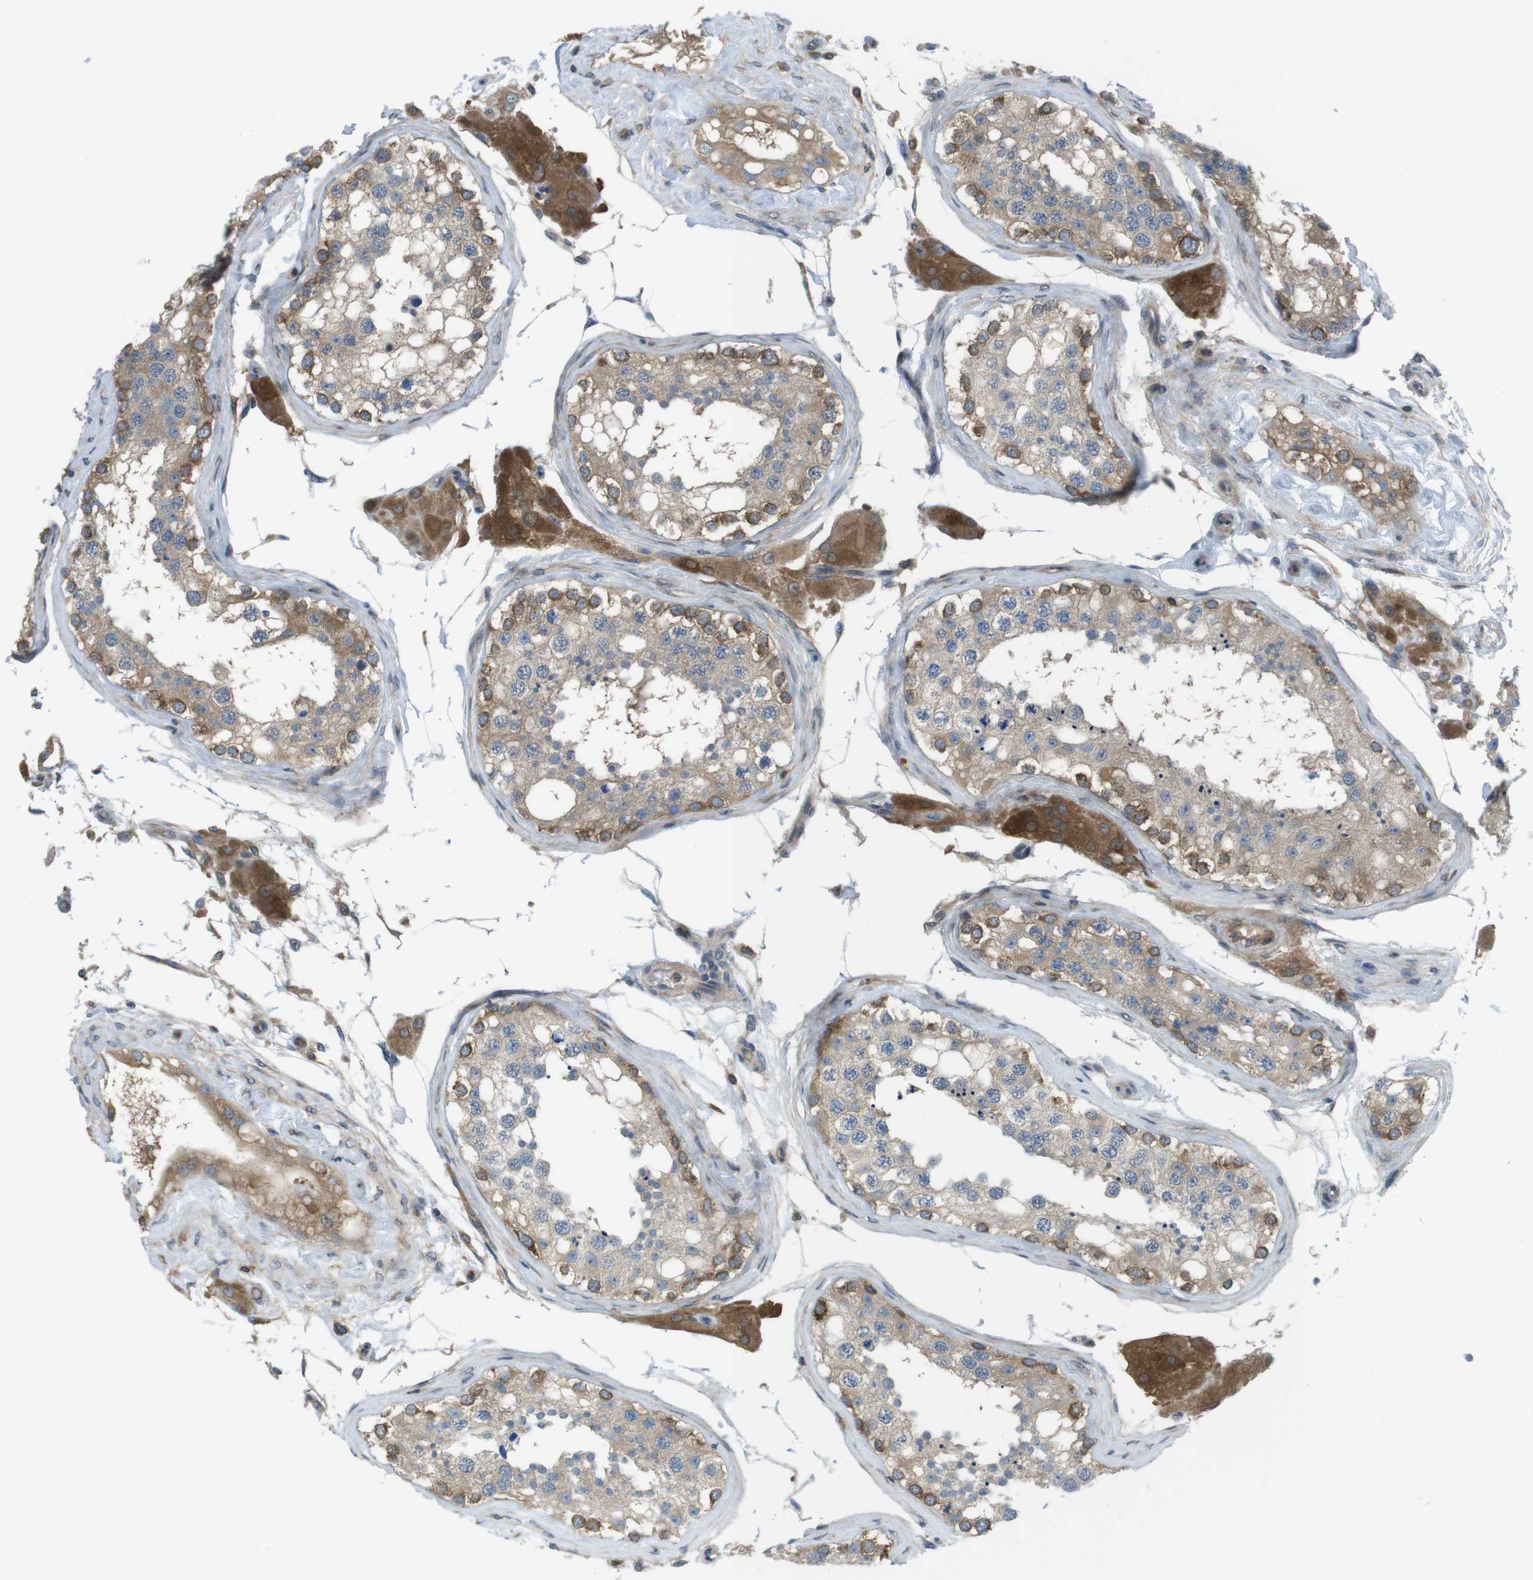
{"staining": {"intensity": "strong", "quantity": "25%-75%", "location": "cytoplasmic/membranous"}, "tissue": "testis", "cell_type": "Cells in seminiferous ducts", "image_type": "normal", "snomed": [{"axis": "morphology", "description": "Normal tissue, NOS"}, {"axis": "topography", "description": "Testis"}], "caption": "This is a photomicrograph of IHC staining of normal testis, which shows strong expression in the cytoplasmic/membranous of cells in seminiferous ducts.", "gene": "MTHFD1L", "patient": {"sex": "male", "age": 68}}